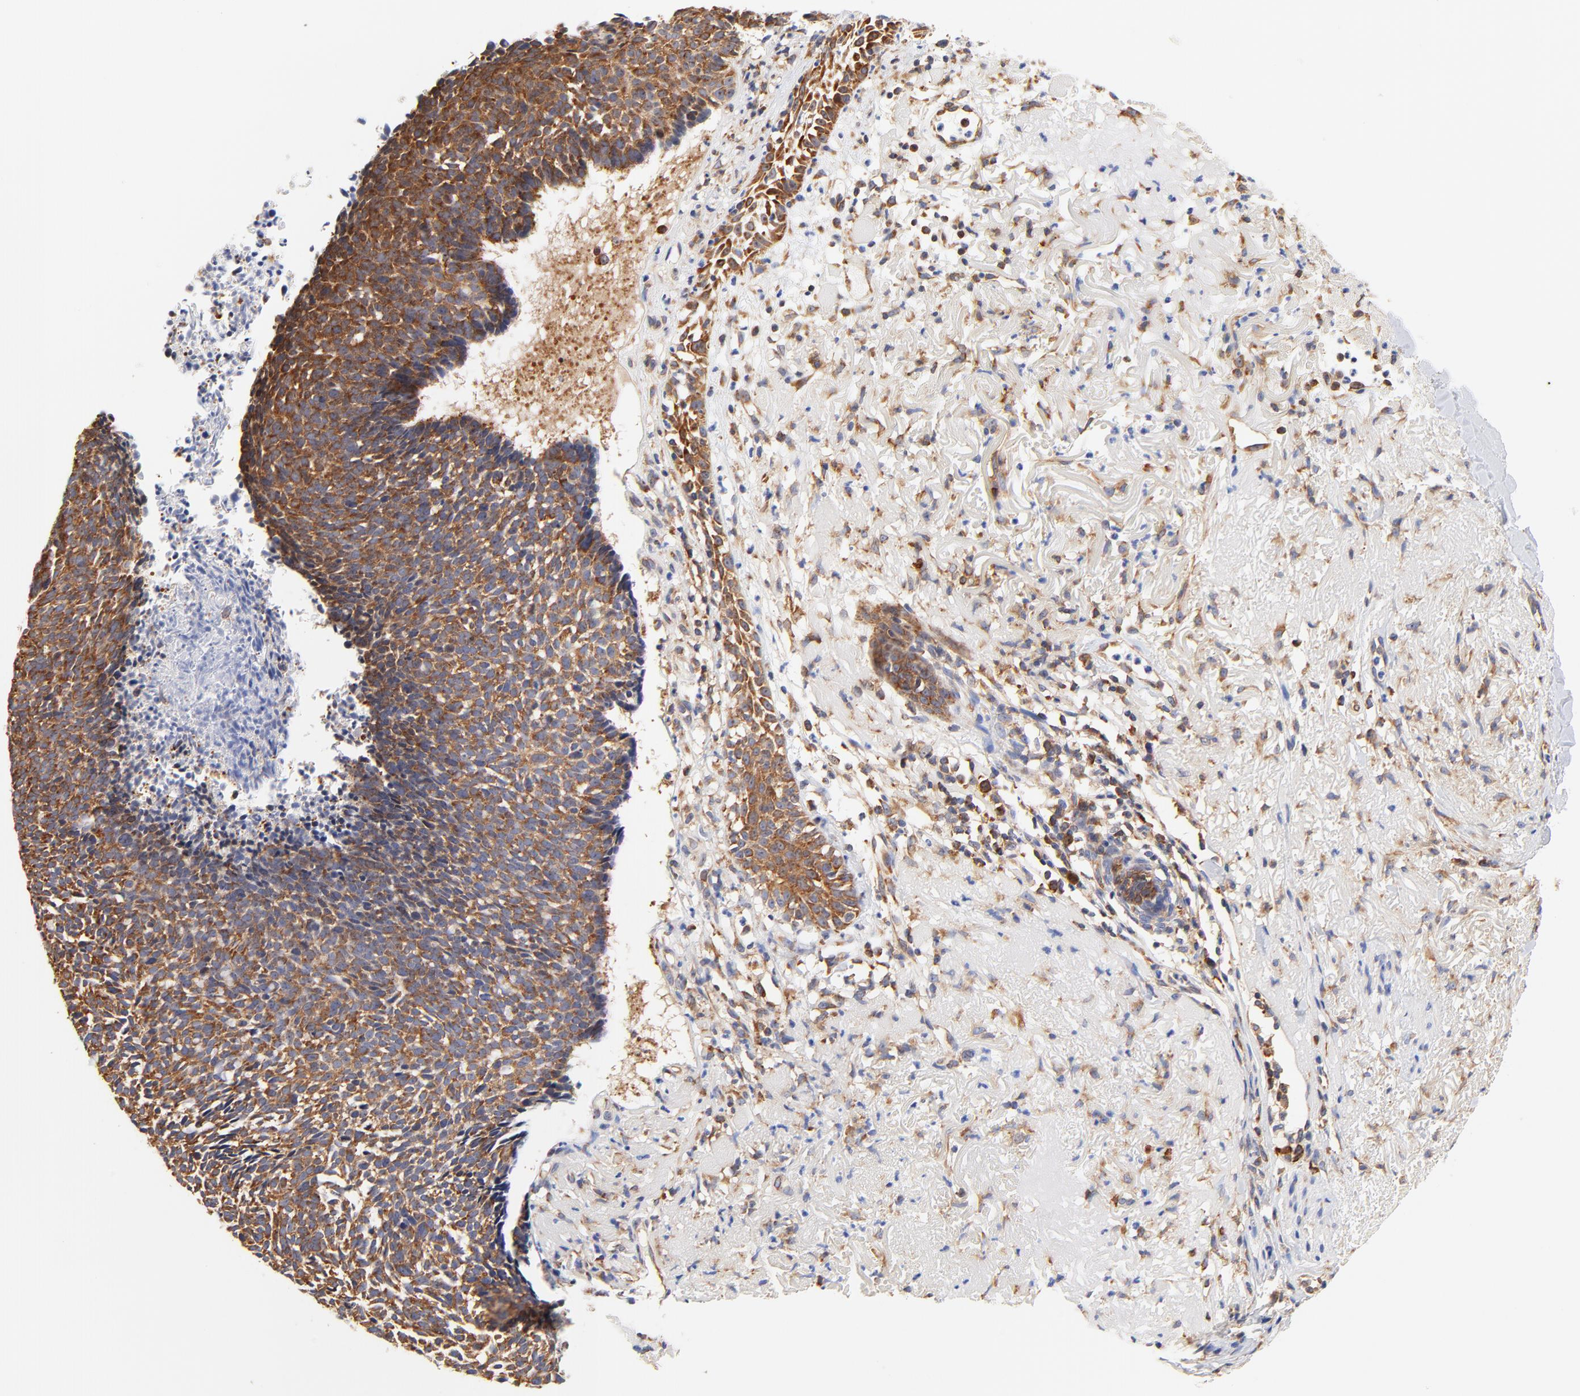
{"staining": {"intensity": "moderate", "quantity": ">75%", "location": "cytoplasmic/membranous"}, "tissue": "skin cancer", "cell_type": "Tumor cells", "image_type": "cancer", "snomed": [{"axis": "morphology", "description": "Basal cell carcinoma"}, {"axis": "topography", "description": "Skin"}], "caption": "The histopathology image reveals immunohistochemical staining of skin cancer (basal cell carcinoma). There is moderate cytoplasmic/membranous expression is present in approximately >75% of tumor cells.", "gene": "RPL27", "patient": {"sex": "female", "age": 87}}